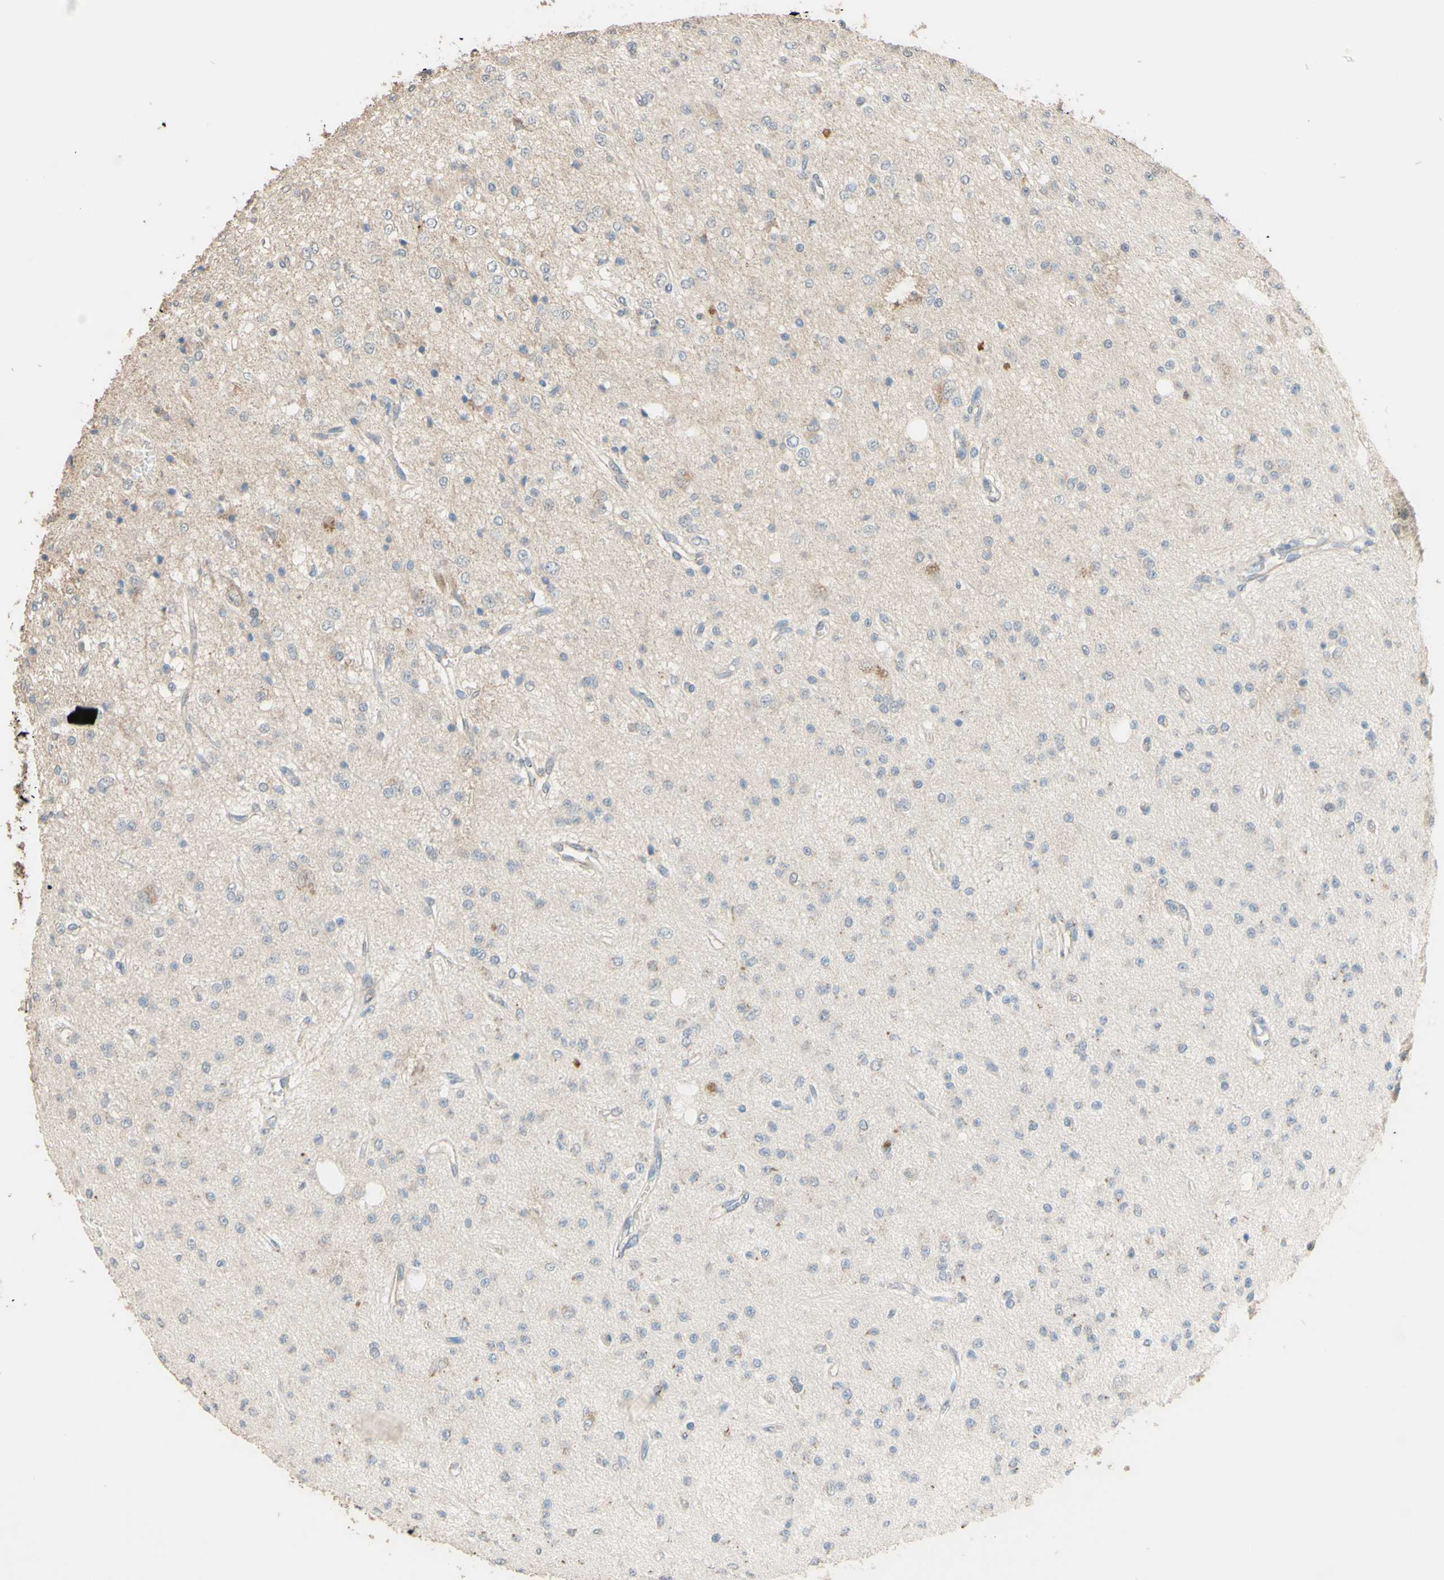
{"staining": {"intensity": "negative", "quantity": "none", "location": "none"}, "tissue": "glioma", "cell_type": "Tumor cells", "image_type": "cancer", "snomed": [{"axis": "morphology", "description": "Glioma, malignant, Low grade"}, {"axis": "topography", "description": "Brain"}], "caption": "DAB (3,3'-diaminobenzidine) immunohistochemical staining of malignant glioma (low-grade) shows no significant expression in tumor cells.", "gene": "SMIM19", "patient": {"sex": "male", "age": 38}}